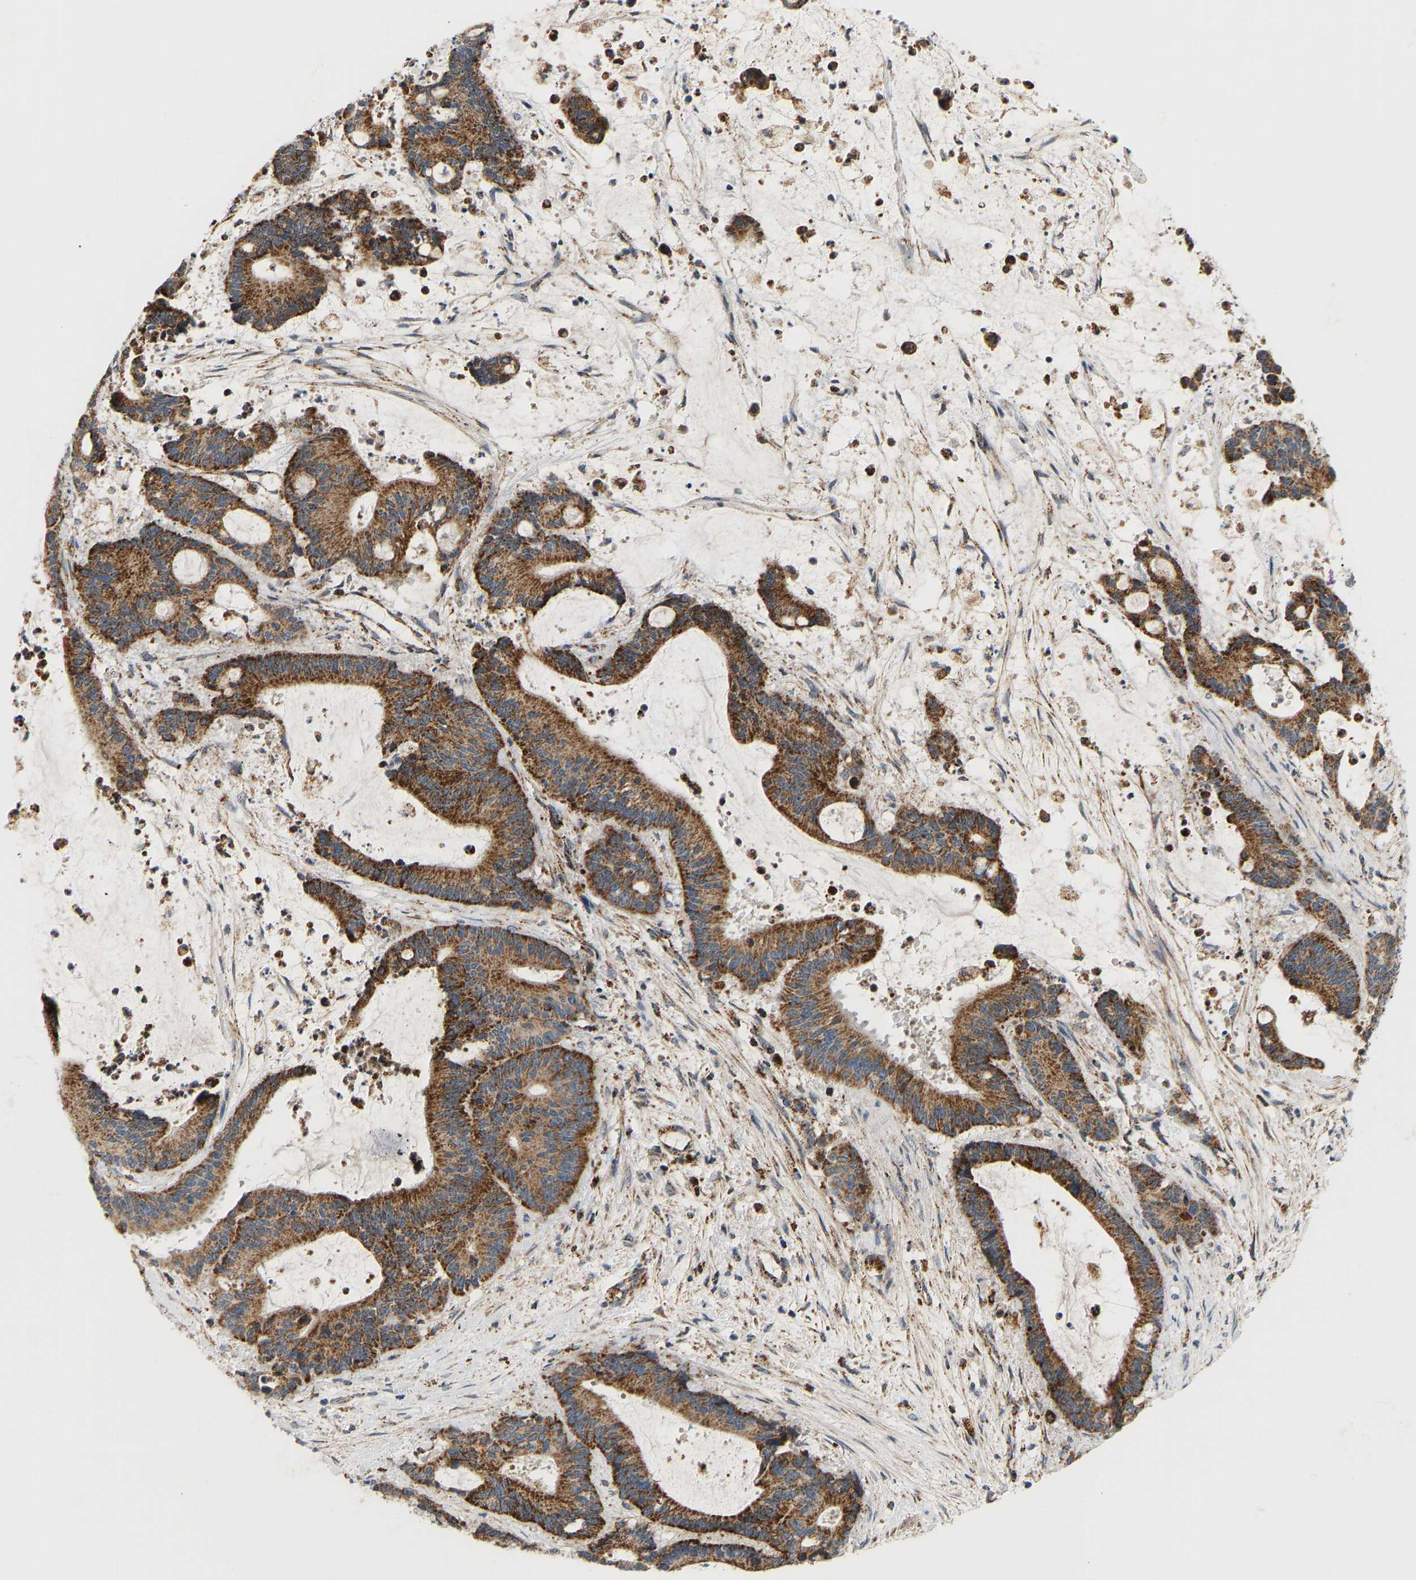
{"staining": {"intensity": "moderate", "quantity": ">75%", "location": "cytoplasmic/membranous"}, "tissue": "liver cancer", "cell_type": "Tumor cells", "image_type": "cancer", "snomed": [{"axis": "morphology", "description": "Normal tissue, NOS"}, {"axis": "morphology", "description": "Cholangiocarcinoma"}, {"axis": "topography", "description": "Liver"}, {"axis": "topography", "description": "Peripheral nerve tissue"}], "caption": "A histopathology image of liver cancer (cholangiocarcinoma) stained for a protein demonstrates moderate cytoplasmic/membranous brown staining in tumor cells.", "gene": "GPSM2", "patient": {"sex": "female", "age": 73}}